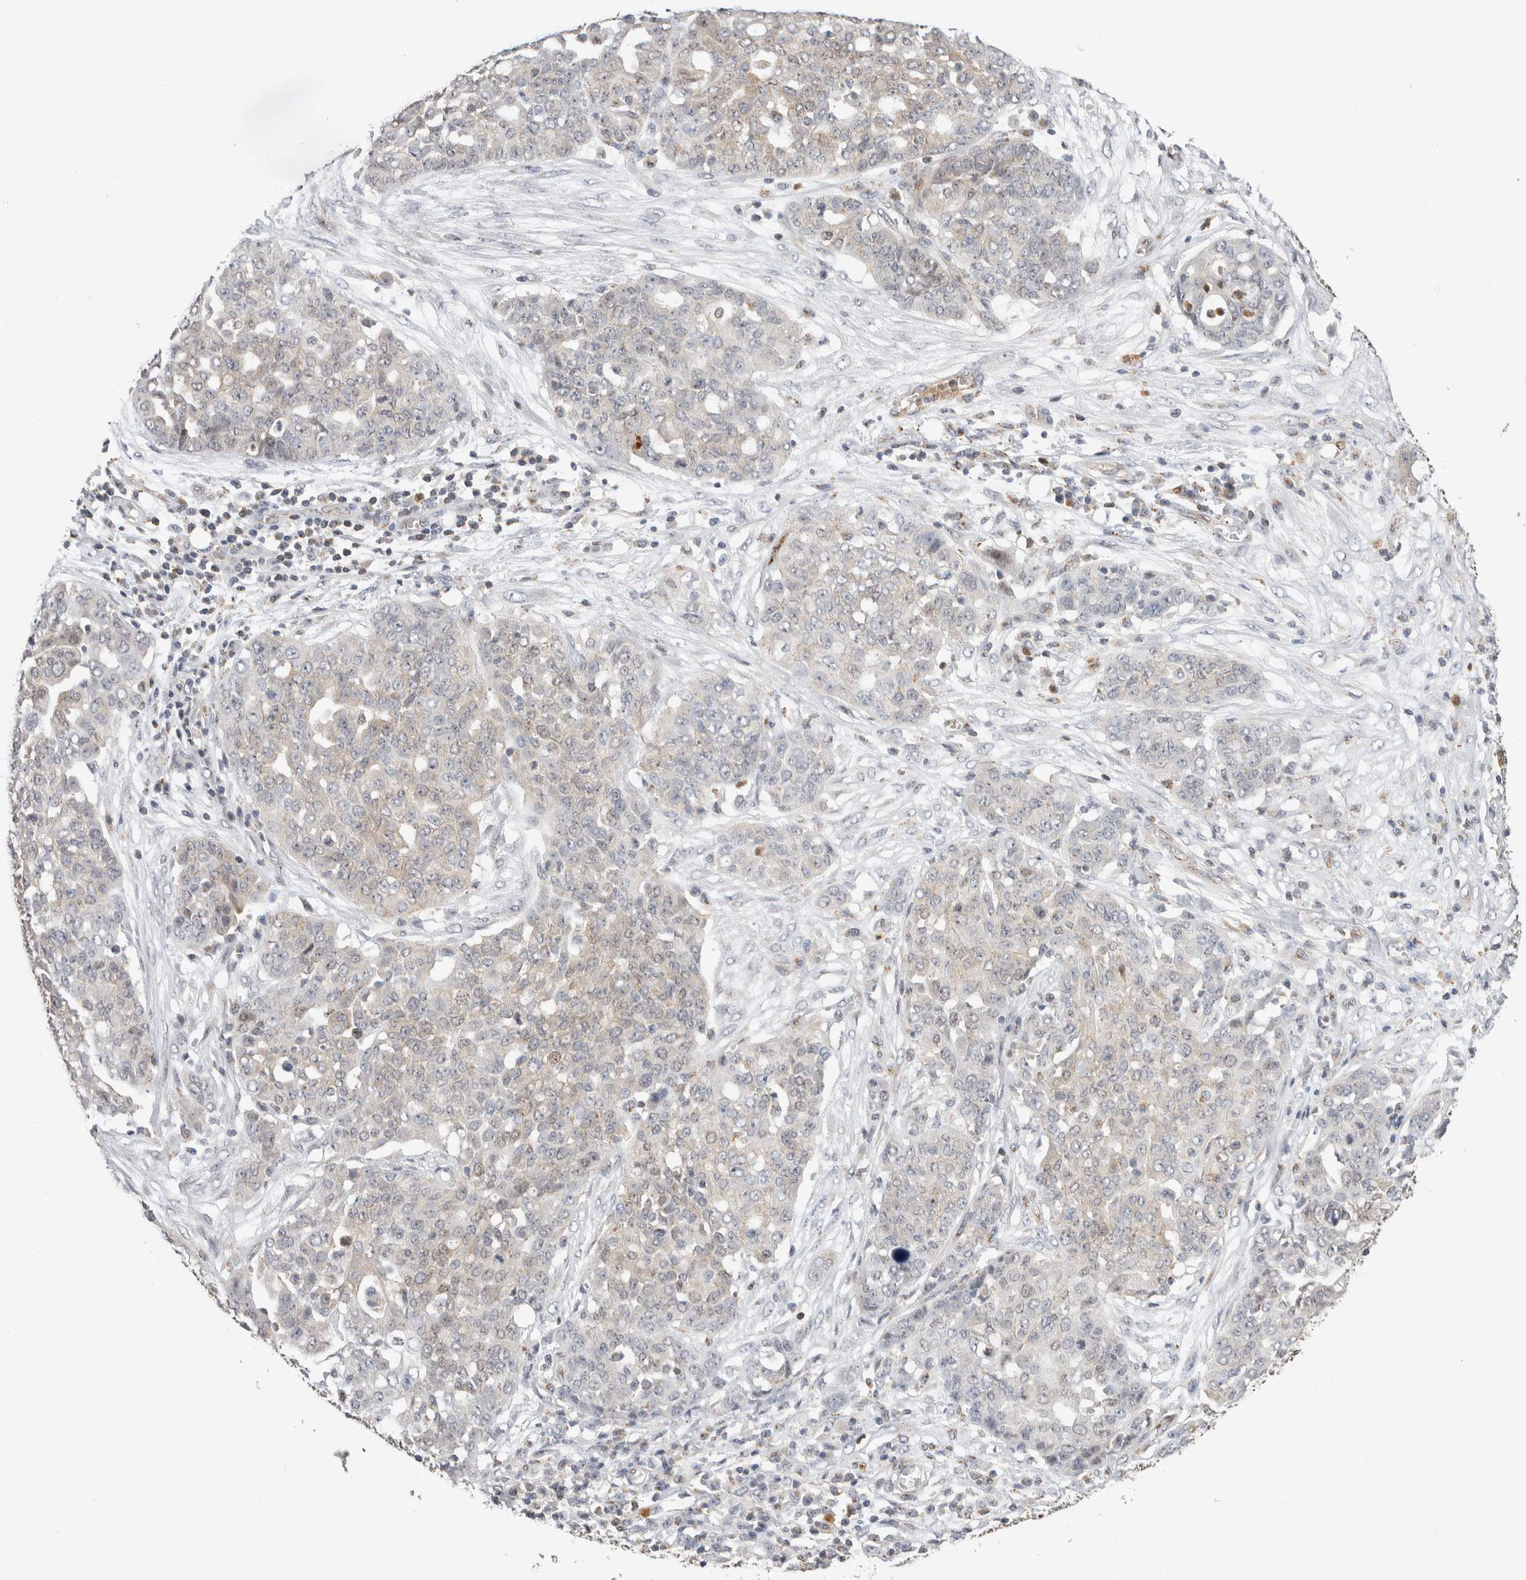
{"staining": {"intensity": "negative", "quantity": "none", "location": "none"}, "tissue": "ovarian cancer", "cell_type": "Tumor cells", "image_type": "cancer", "snomed": [{"axis": "morphology", "description": "Cystadenocarcinoma, serous, NOS"}, {"axis": "topography", "description": "Soft tissue"}, {"axis": "topography", "description": "Ovary"}], "caption": "This is an immunohistochemistry histopathology image of human ovarian cancer (serous cystadenocarcinoma). There is no positivity in tumor cells.", "gene": "NSMAF", "patient": {"sex": "female", "age": 57}}